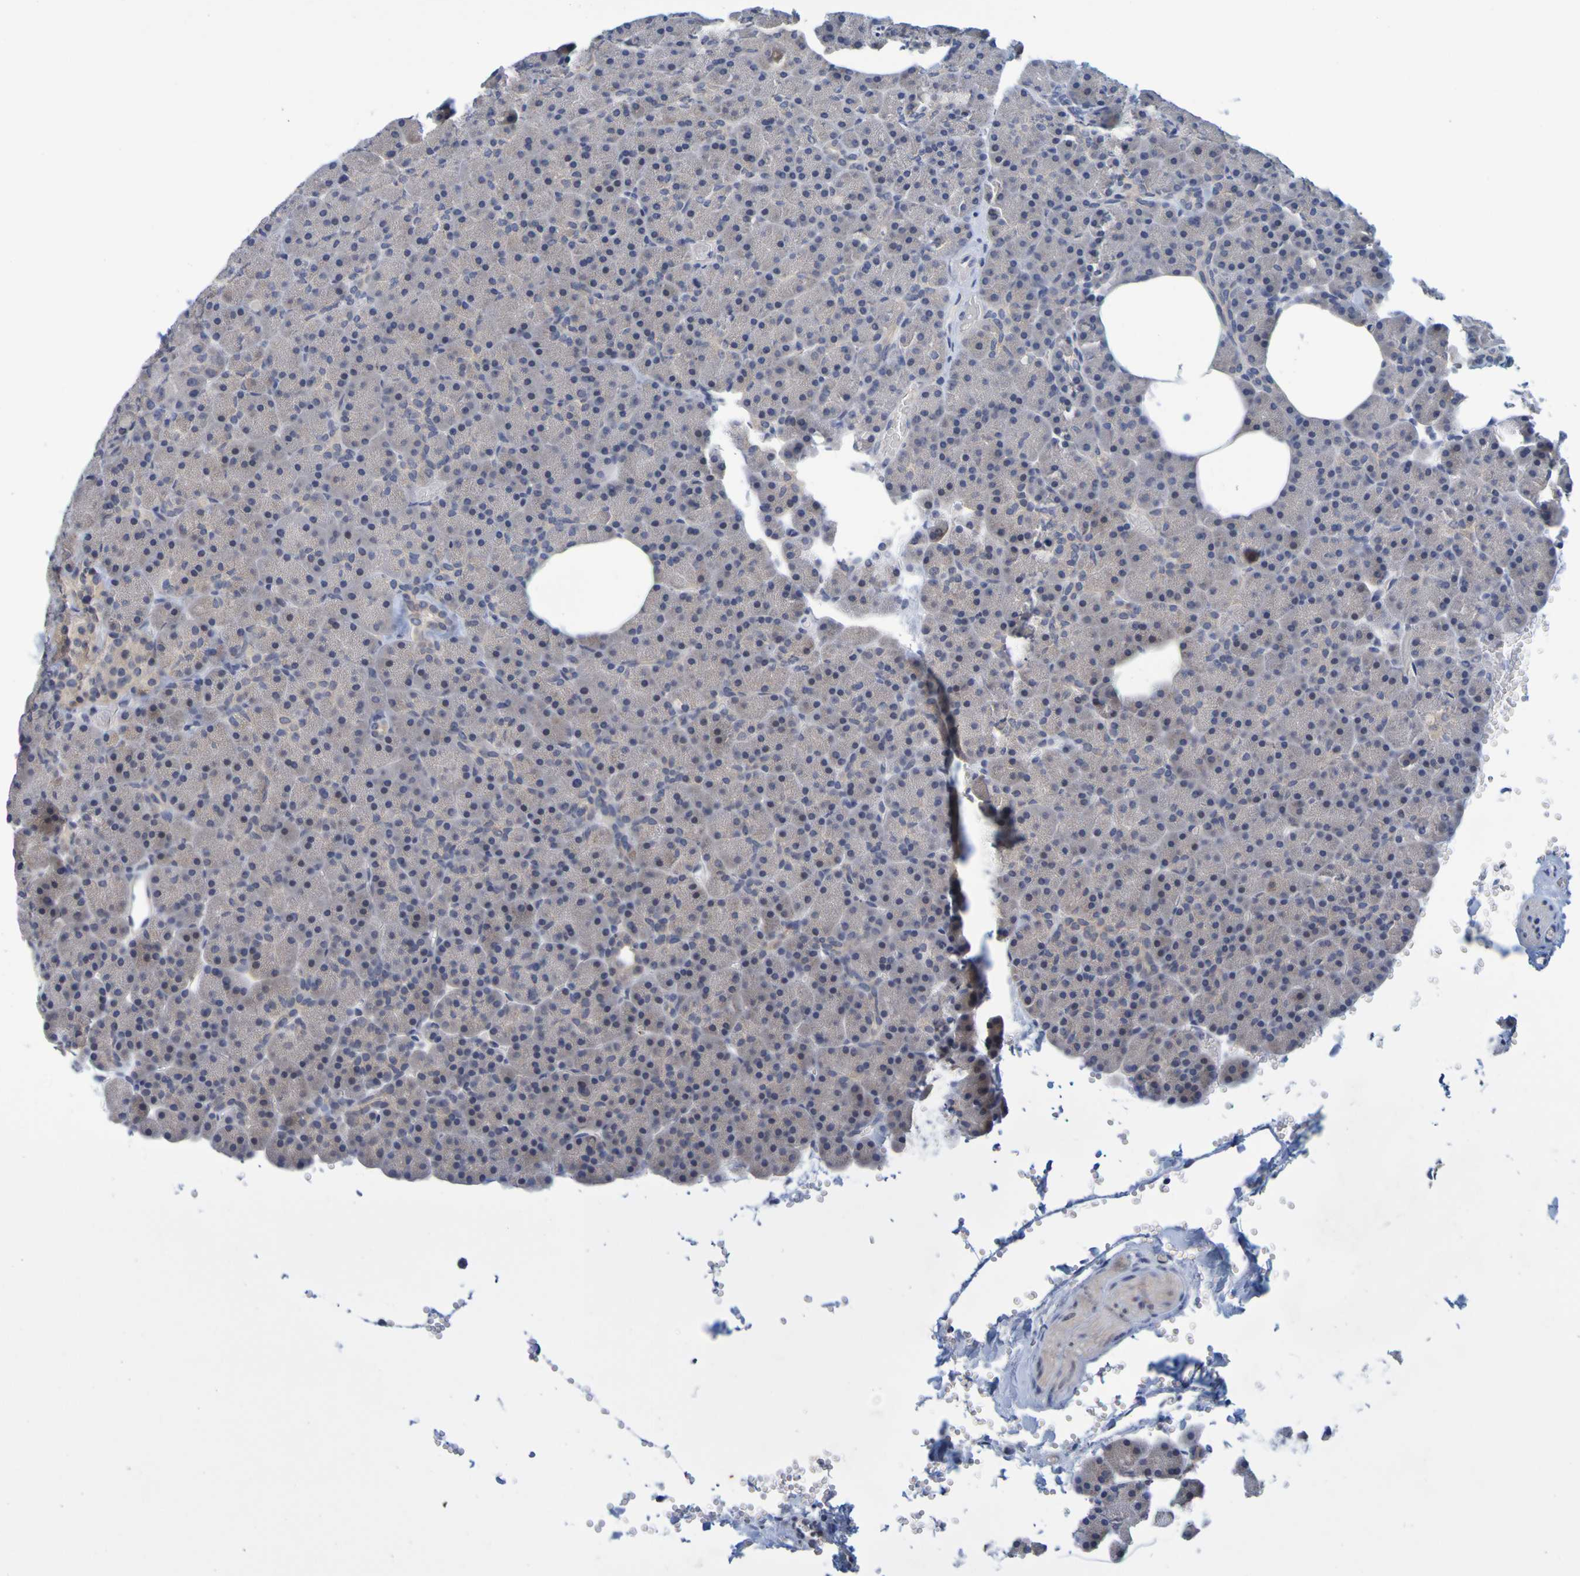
{"staining": {"intensity": "negative", "quantity": "none", "location": "none"}, "tissue": "pancreas", "cell_type": "Exocrine glandular cells", "image_type": "normal", "snomed": [{"axis": "morphology", "description": "Normal tissue, NOS"}, {"axis": "topography", "description": "Pancreas"}], "caption": "Human pancreas stained for a protein using immunohistochemistry shows no staining in exocrine glandular cells.", "gene": "ENDOU", "patient": {"sex": "female", "age": 35}}